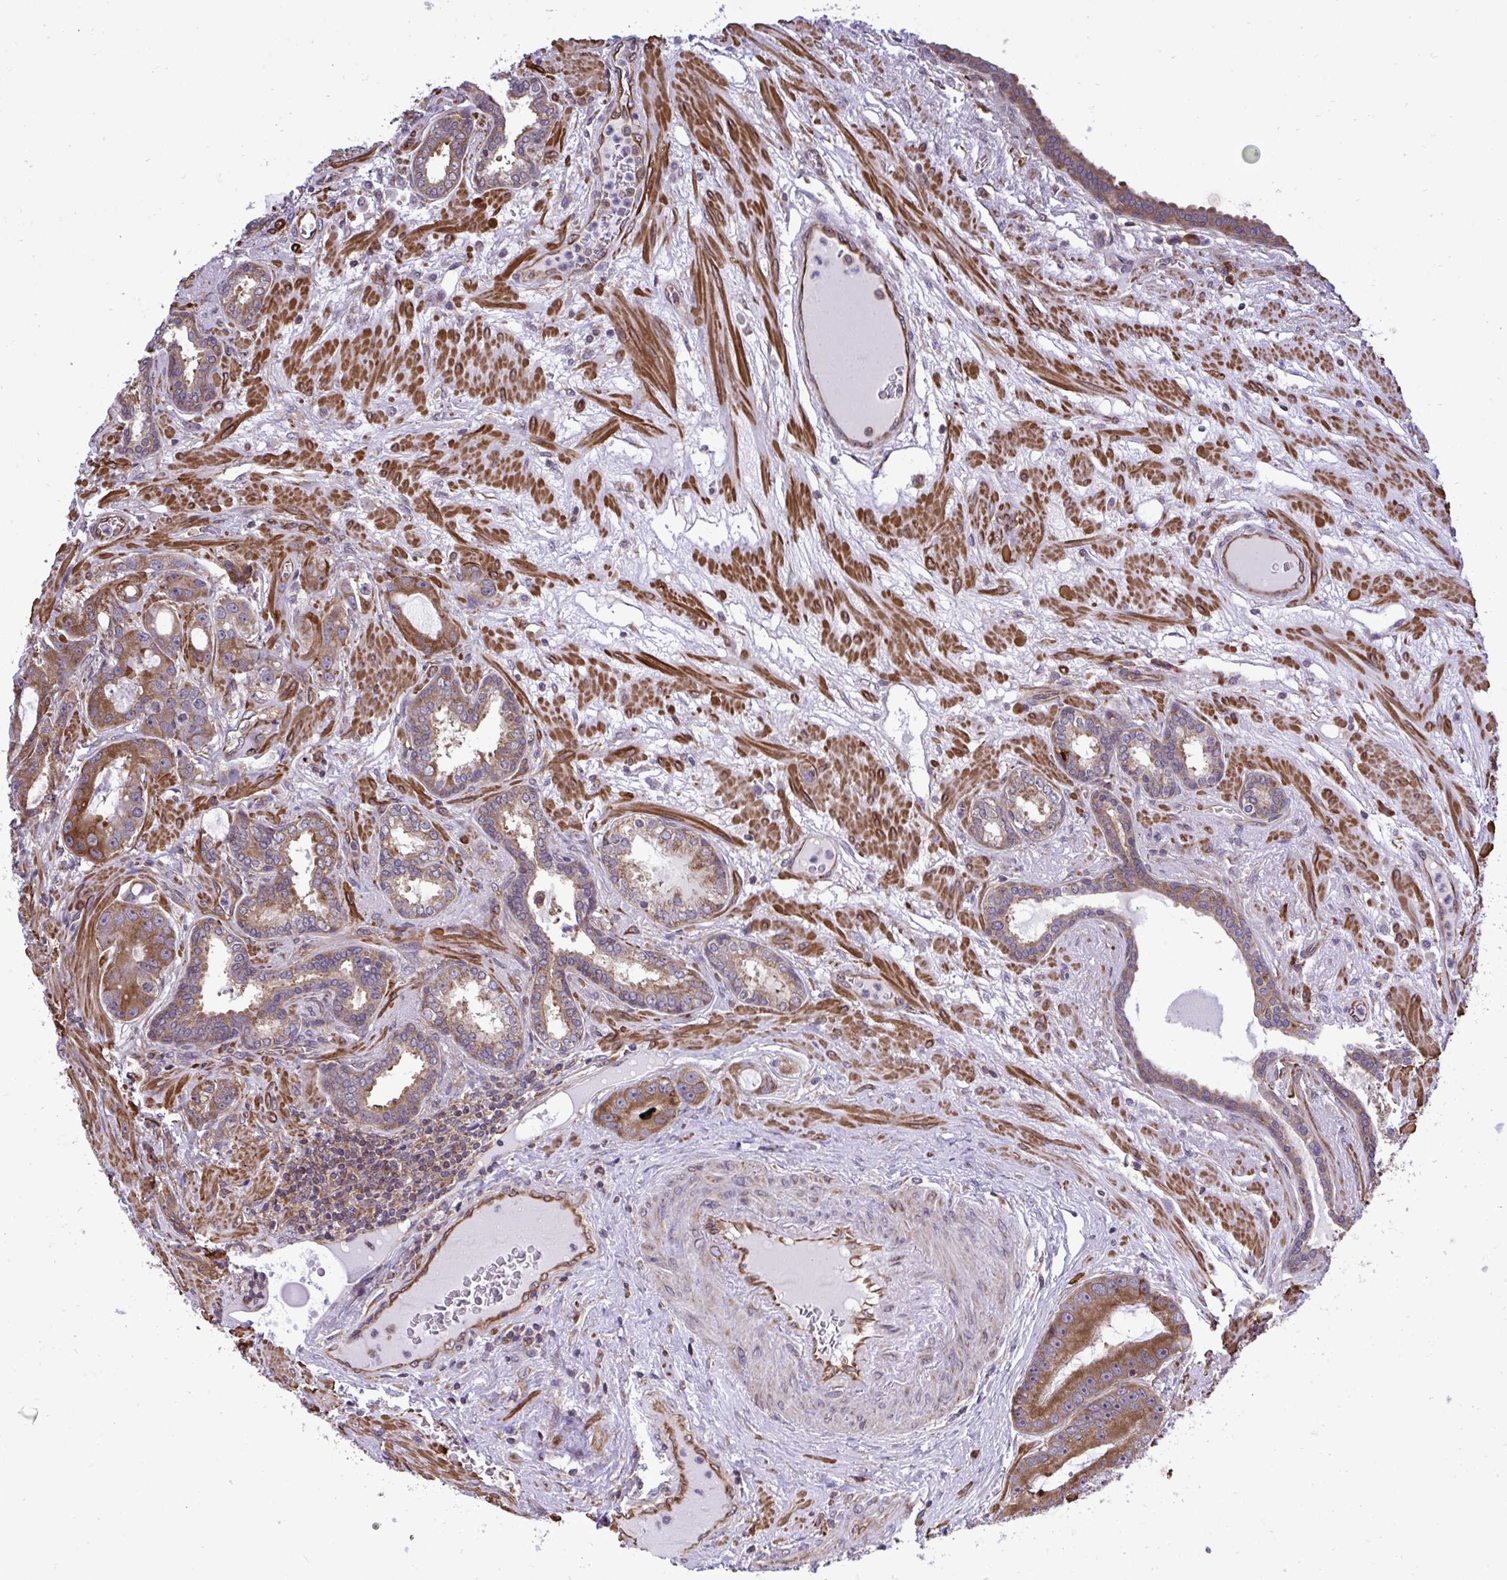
{"staining": {"intensity": "moderate", "quantity": ">75%", "location": "cytoplasmic/membranous"}, "tissue": "prostate cancer", "cell_type": "Tumor cells", "image_type": "cancer", "snomed": [{"axis": "morphology", "description": "Adenocarcinoma, High grade"}, {"axis": "topography", "description": "Prostate"}], "caption": "High-power microscopy captured an IHC histopathology image of prostate cancer (adenocarcinoma (high-grade)), revealing moderate cytoplasmic/membranous staining in approximately >75% of tumor cells. Nuclei are stained in blue.", "gene": "RPS15", "patient": {"sex": "male", "age": 65}}